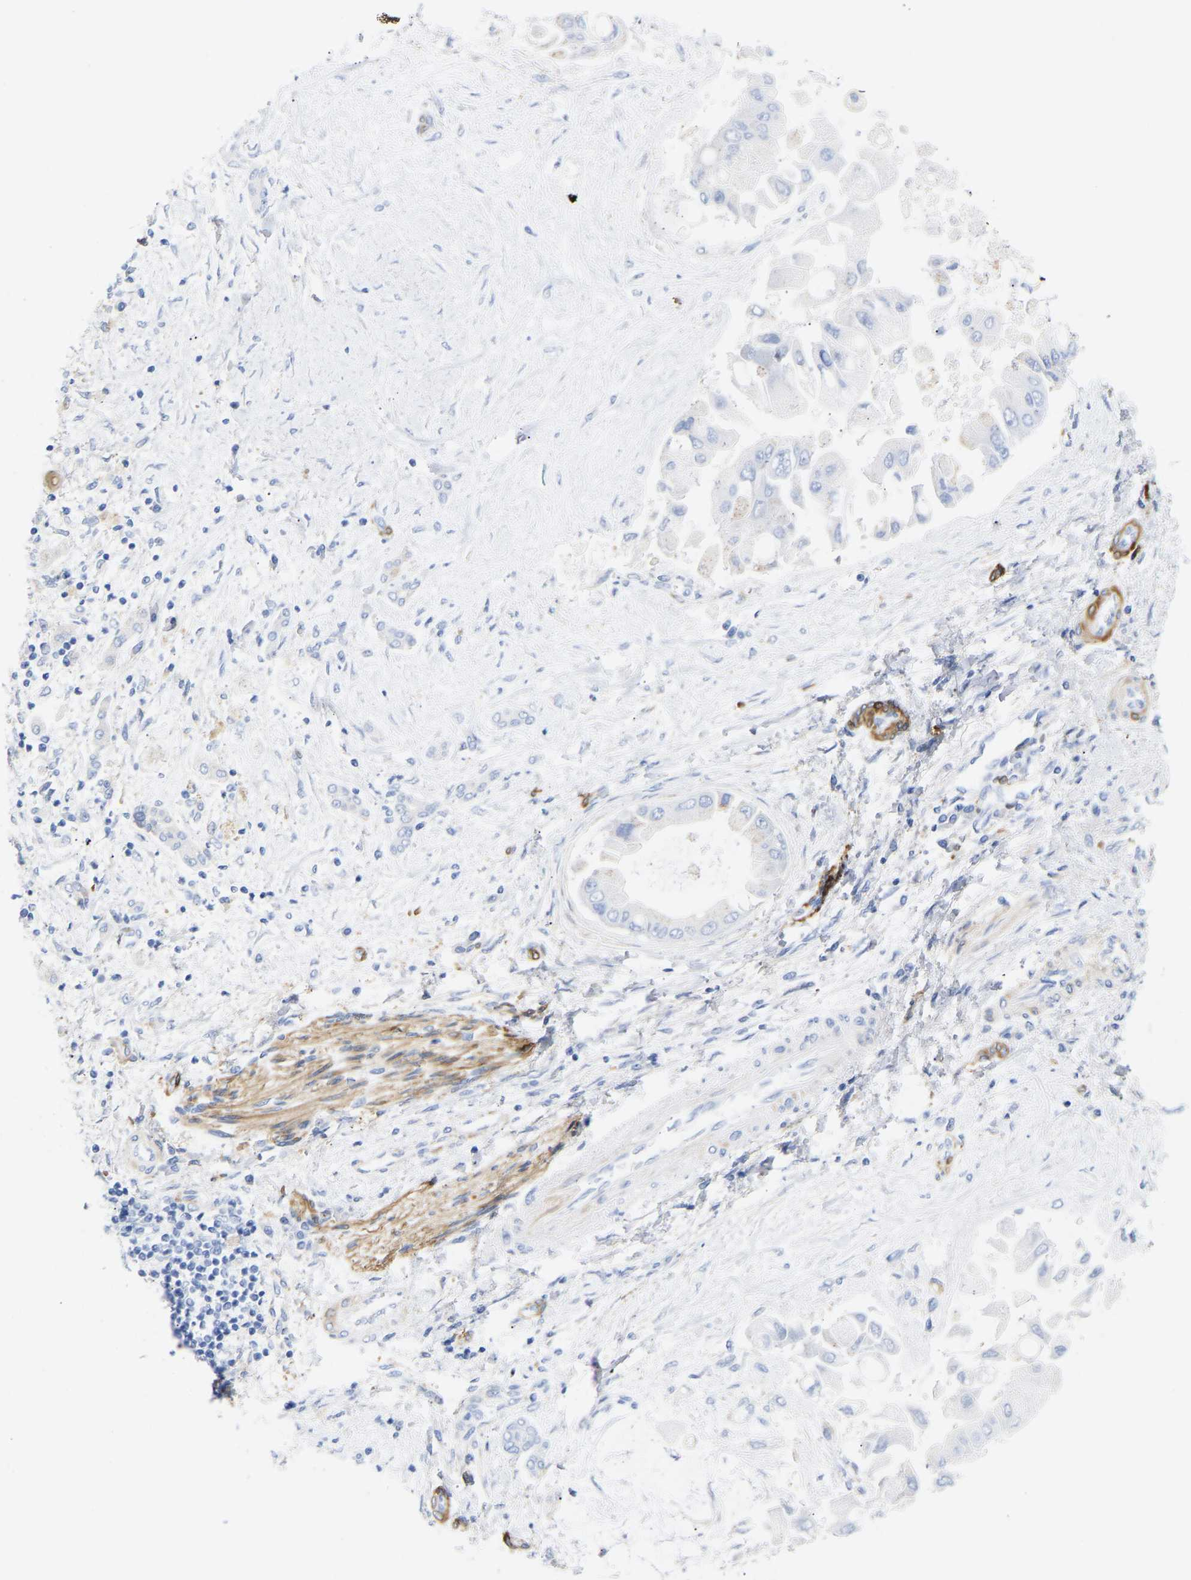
{"staining": {"intensity": "negative", "quantity": "none", "location": "none"}, "tissue": "liver cancer", "cell_type": "Tumor cells", "image_type": "cancer", "snomed": [{"axis": "morphology", "description": "Cholangiocarcinoma"}, {"axis": "topography", "description": "Liver"}], "caption": "Micrograph shows no protein staining in tumor cells of liver cancer (cholangiocarcinoma) tissue. (DAB (3,3'-diaminobenzidine) immunohistochemistry (IHC) with hematoxylin counter stain).", "gene": "AMPH", "patient": {"sex": "male", "age": 50}}